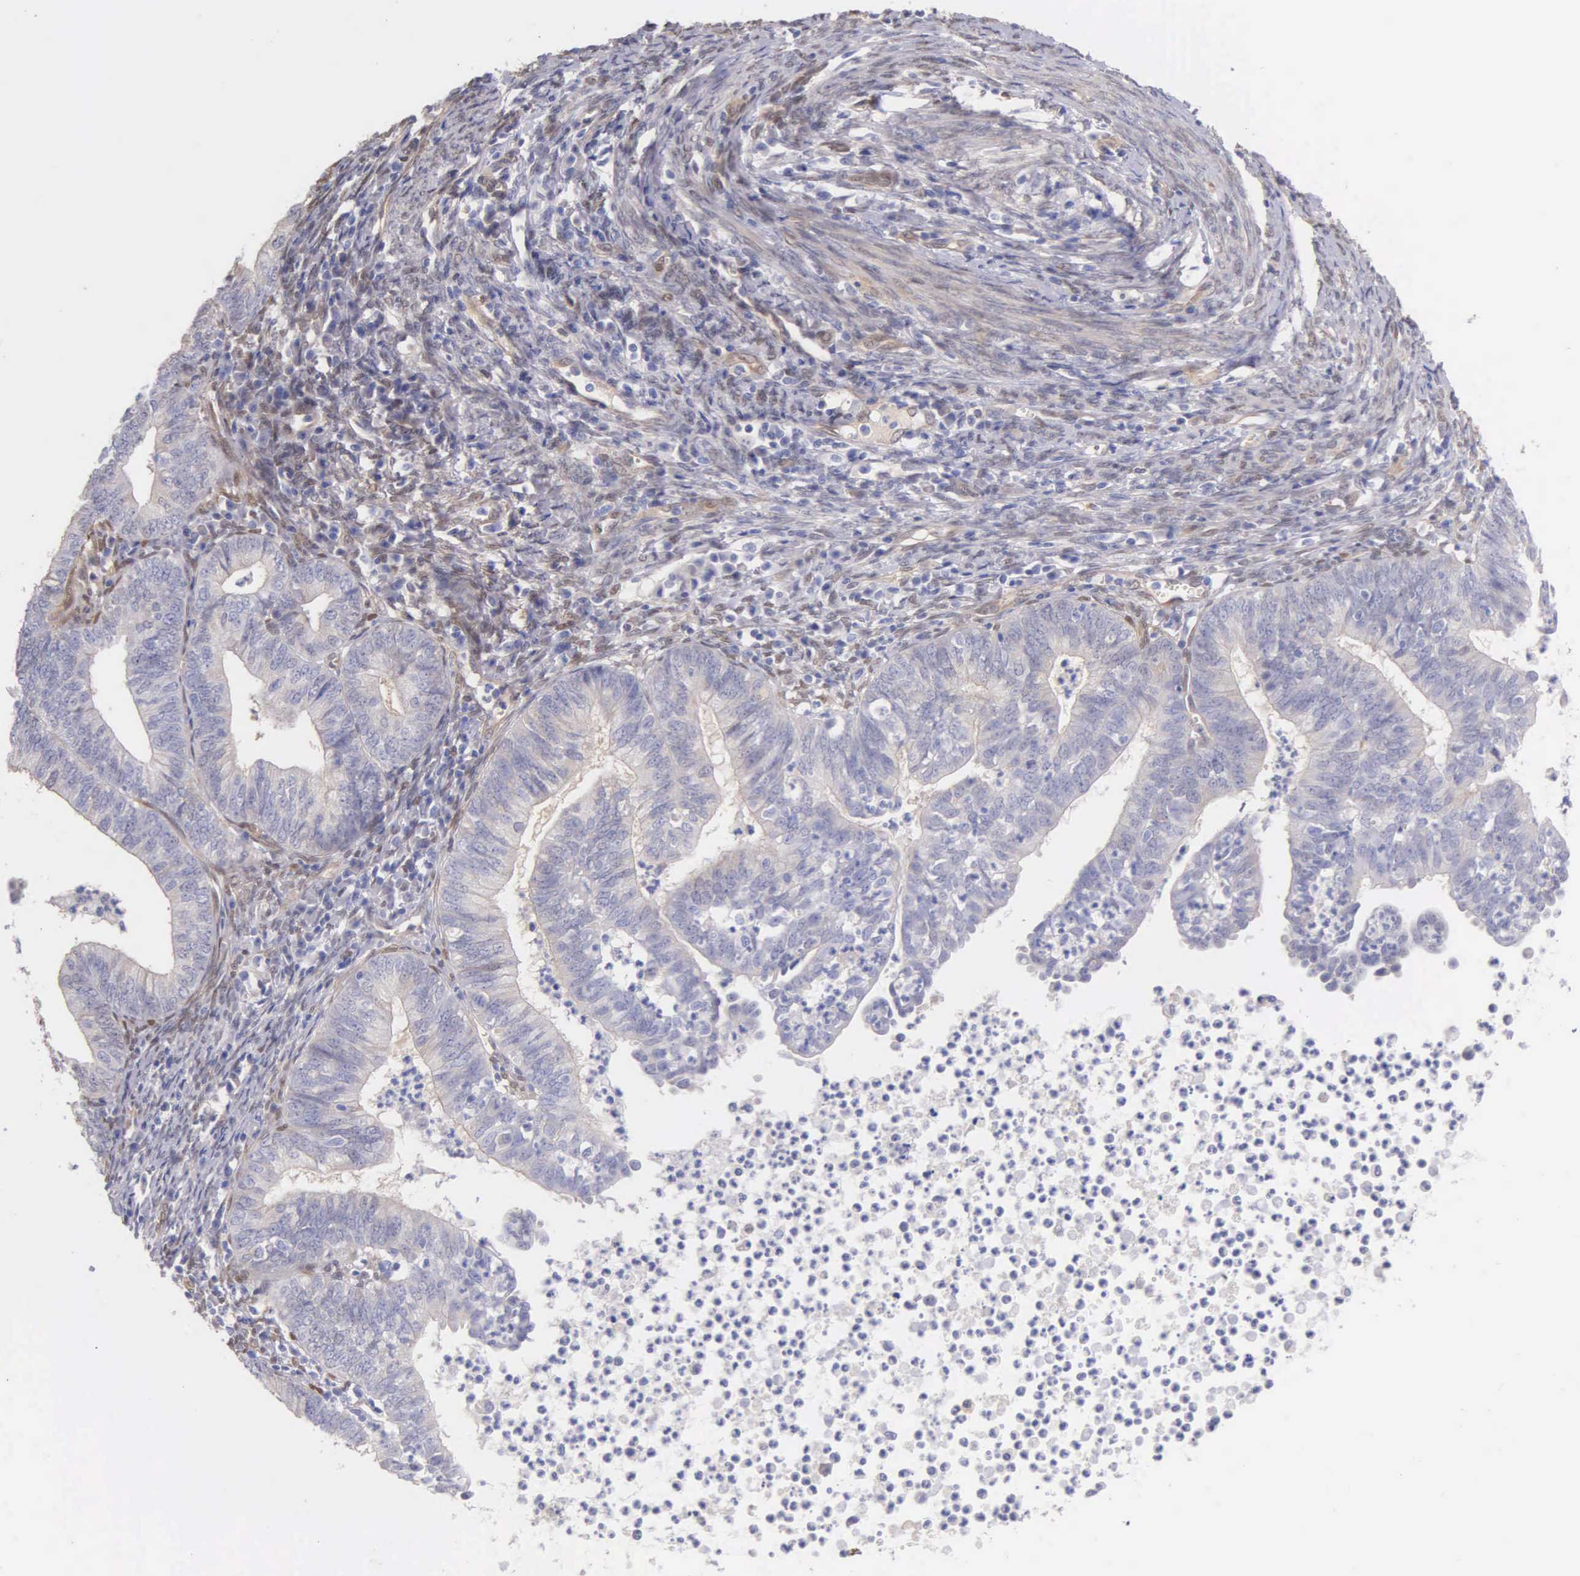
{"staining": {"intensity": "weak", "quantity": "<25%", "location": "cytoplasmic/membranous"}, "tissue": "endometrial cancer", "cell_type": "Tumor cells", "image_type": "cancer", "snomed": [{"axis": "morphology", "description": "Adenocarcinoma, NOS"}, {"axis": "topography", "description": "Endometrium"}], "caption": "A histopathology image of human endometrial cancer is negative for staining in tumor cells. (DAB (3,3'-diaminobenzidine) immunohistochemistry with hematoxylin counter stain).", "gene": "GSTT2", "patient": {"sex": "female", "age": 66}}